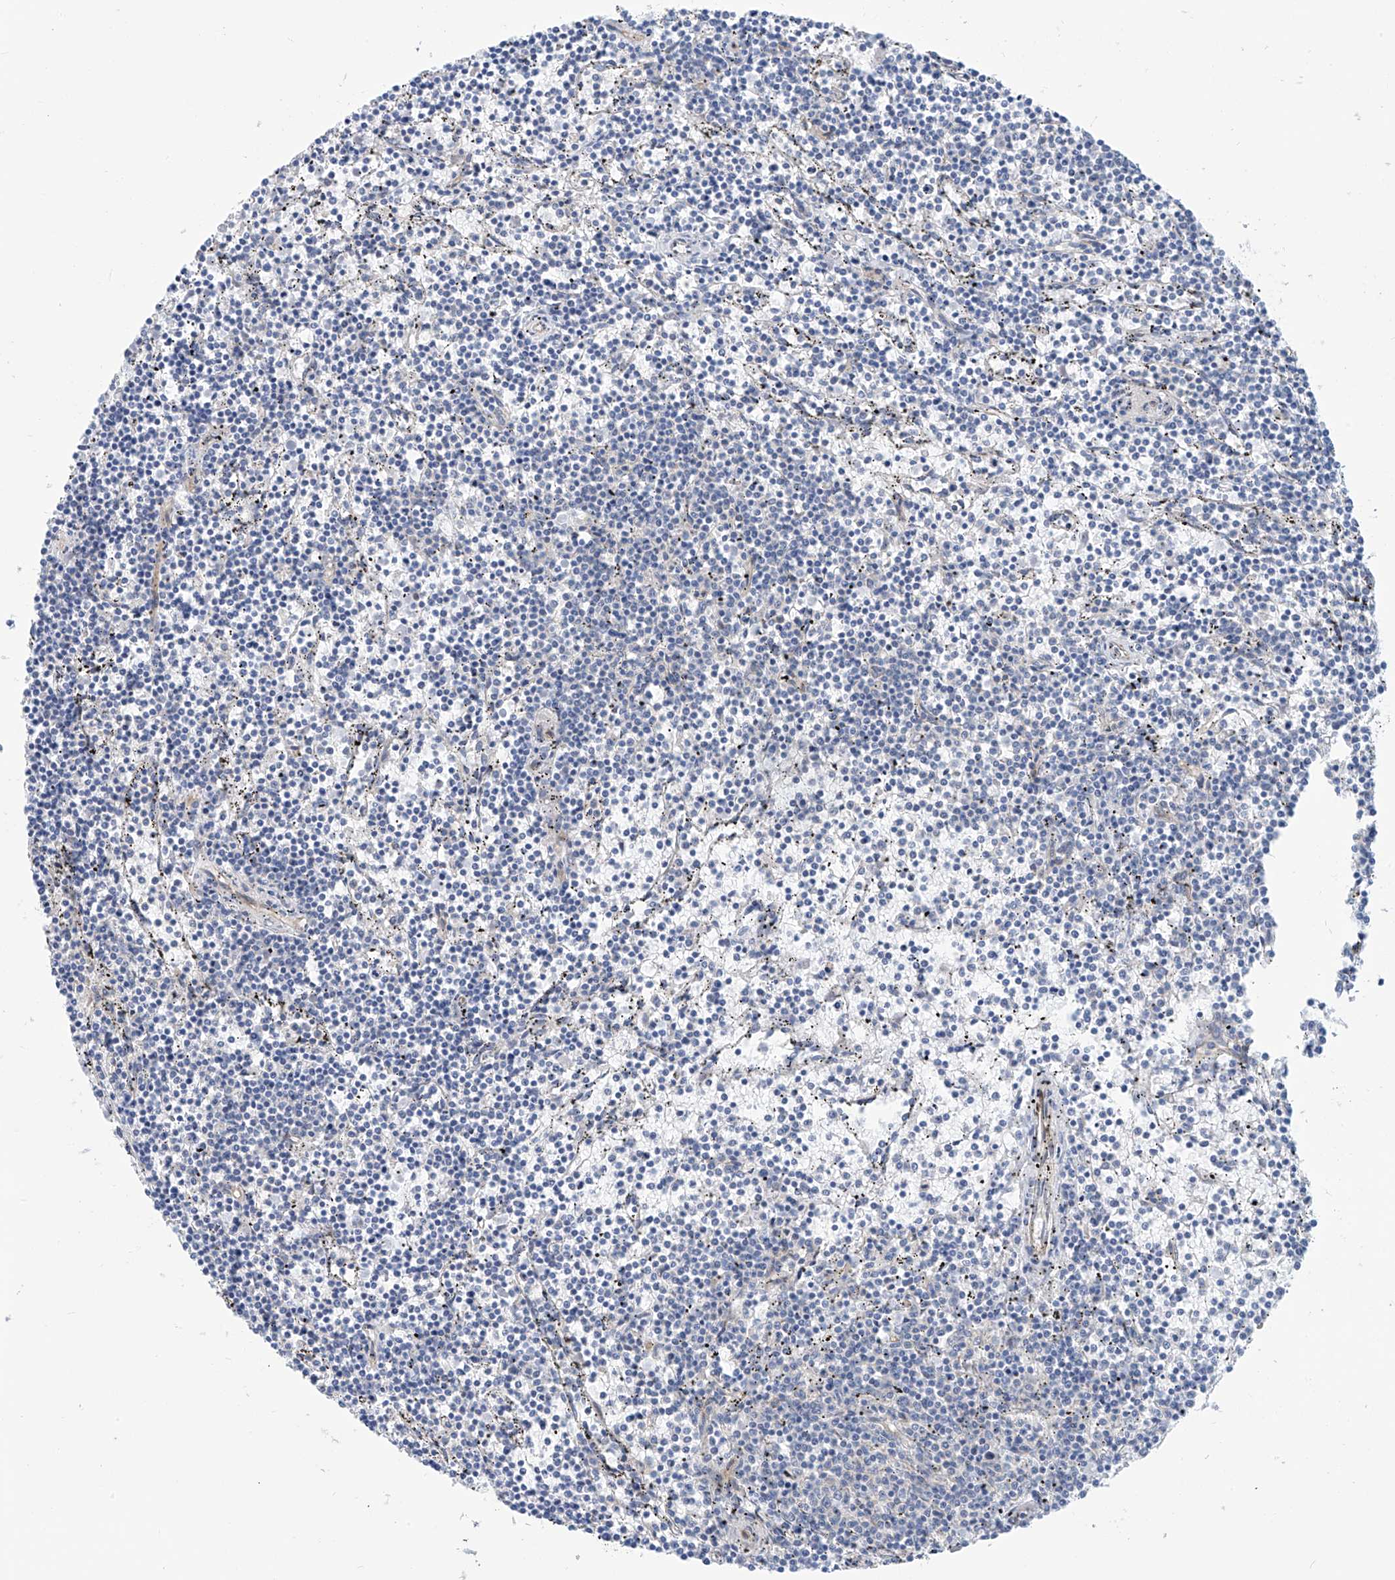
{"staining": {"intensity": "negative", "quantity": "none", "location": "none"}, "tissue": "lymphoma", "cell_type": "Tumor cells", "image_type": "cancer", "snomed": [{"axis": "morphology", "description": "Malignant lymphoma, non-Hodgkin's type, Low grade"}, {"axis": "topography", "description": "Spleen"}], "caption": "A high-resolution histopathology image shows immunohistochemistry staining of lymphoma, which shows no significant positivity in tumor cells. Nuclei are stained in blue.", "gene": "PIK3C2B", "patient": {"sex": "female", "age": 50}}